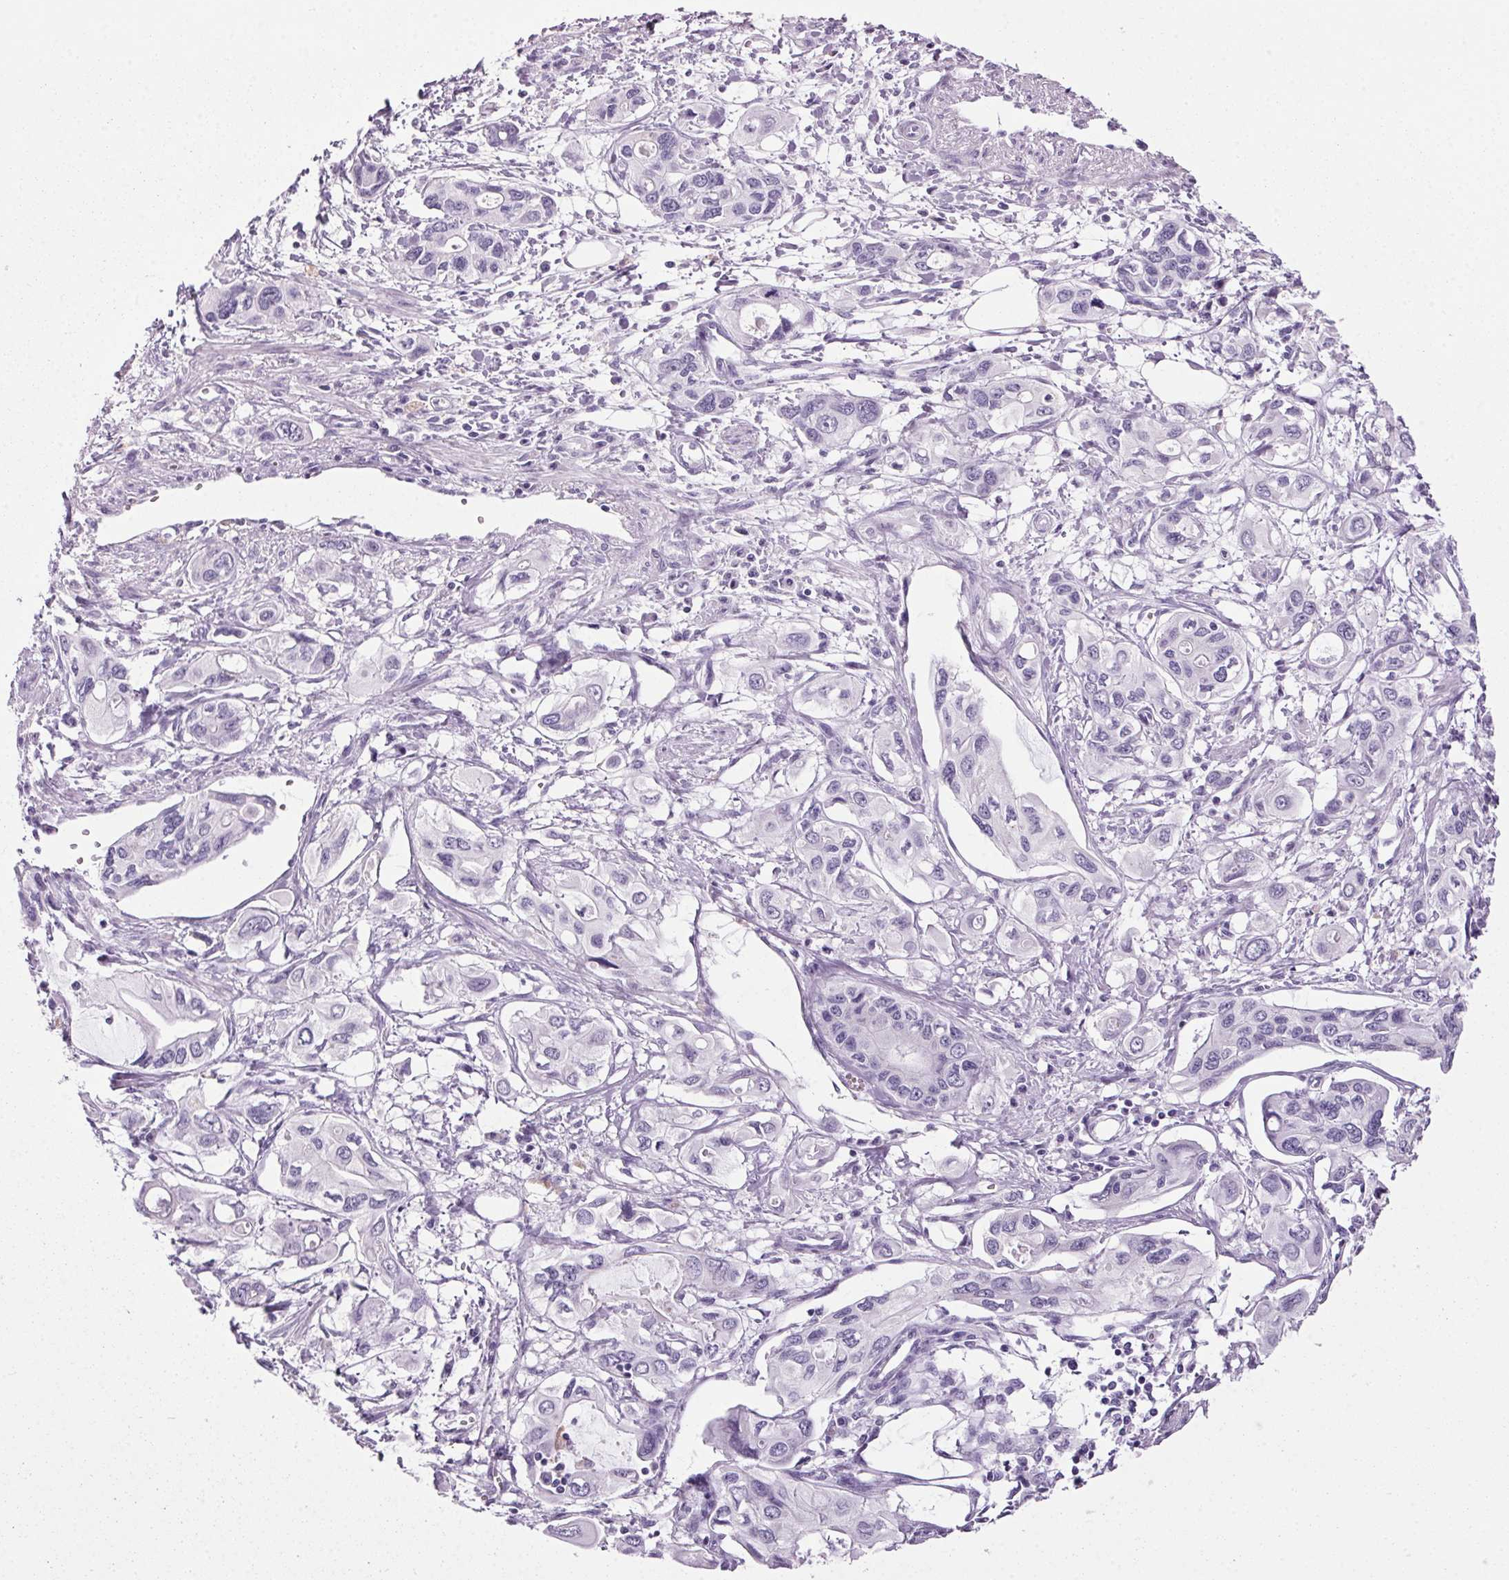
{"staining": {"intensity": "negative", "quantity": "none", "location": "none"}, "tissue": "pancreatic cancer", "cell_type": "Tumor cells", "image_type": "cancer", "snomed": [{"axis": "morphology", "description": "Adenocarcinoma, NOS"}, {"axis": "topography", "description": "Pancreas"}], "caption": "A micrograph of pancreatic cancer stained for a protein reveals no brown staining in tumor cells. (DAB (3,3'-diaminobenzidine) IHC with hematoxylin counter stain).", "gene": "PPP1R1A", "patient": {"sex": "male", "age": 60}}